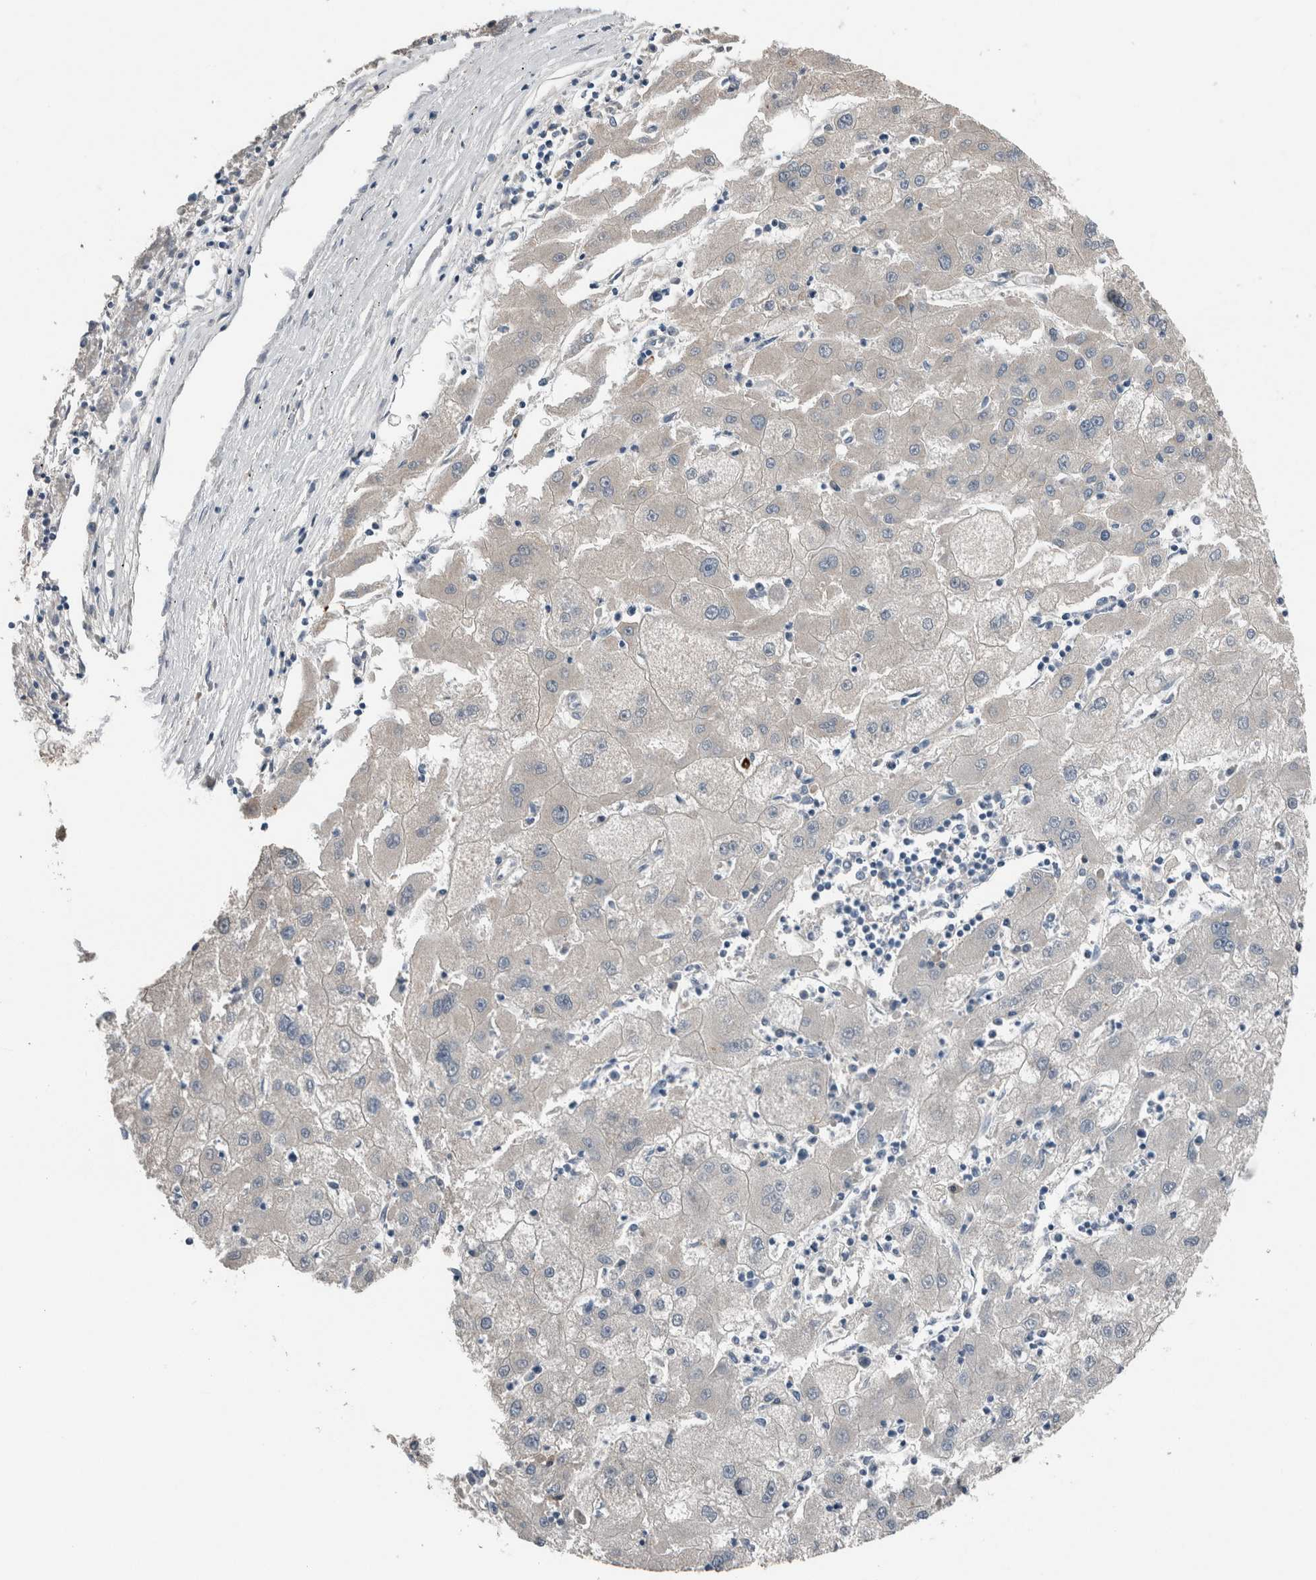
{"staining": {"intensity": "negative", "quantity": "none", "location": "none"}, "tissue": "liver cancer", "cell_type": "Tumor cells", "image_type": "cancer", "snomed": [{"axis": "morphology", "description": "Carcinoma, Hepatocellular, NOS"}, {"axis": "topography", "description": "Liver"}], "caption": "High magnification brightfield microscopy of liver cancer (hepatocellular carcinoma) stained with DAB (brown) and counterstained with hematoxylin (blue): tumor cells show no significant expression. (DAB immunohistochemistry (IHC), high magnification).", "gene": "CRNN", "patient": {"sex": "male", "age": 72}}